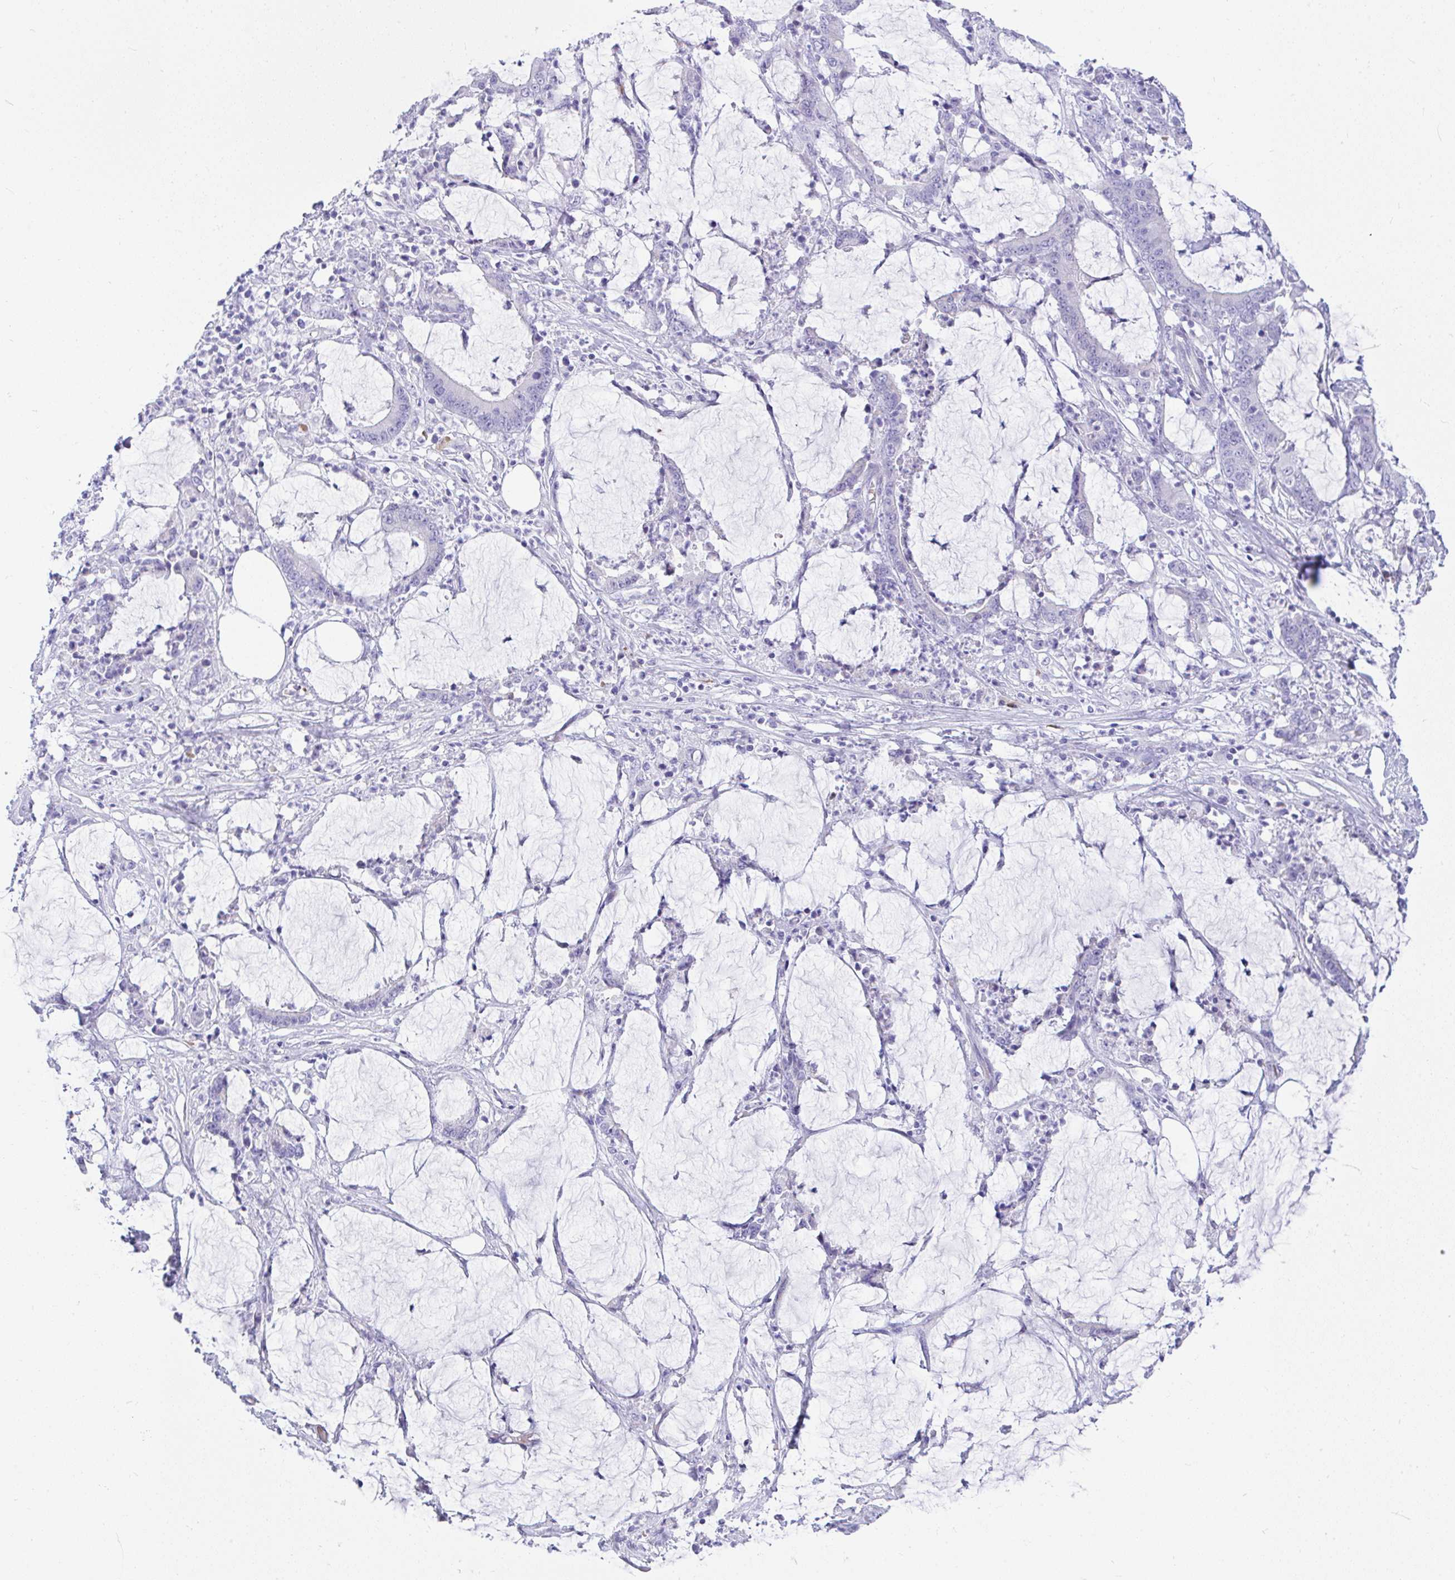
{"staining": {"intensity": "negative", "quantity": "none", "location": "none"}, "tissue": "stomach cancer", "cell_type": "Tumor cells", "image_type": "cancer", "snomed": [{"axis": "morphology", "description": "Adenocarcinoma, NOS"}, {"axis": "topography", "description": "Stomach, upper"}], "caption": "Immunohistochemistry (IHC) micrograph of neoplastic tissue: stomach cancer (adenocarcinoma) stained with DAB shows no significant protein expression in tumor cells. Nuclei are stained in blue.", "gene": "SEL1L2", "patient": {"sex": "male", "age": 68}}